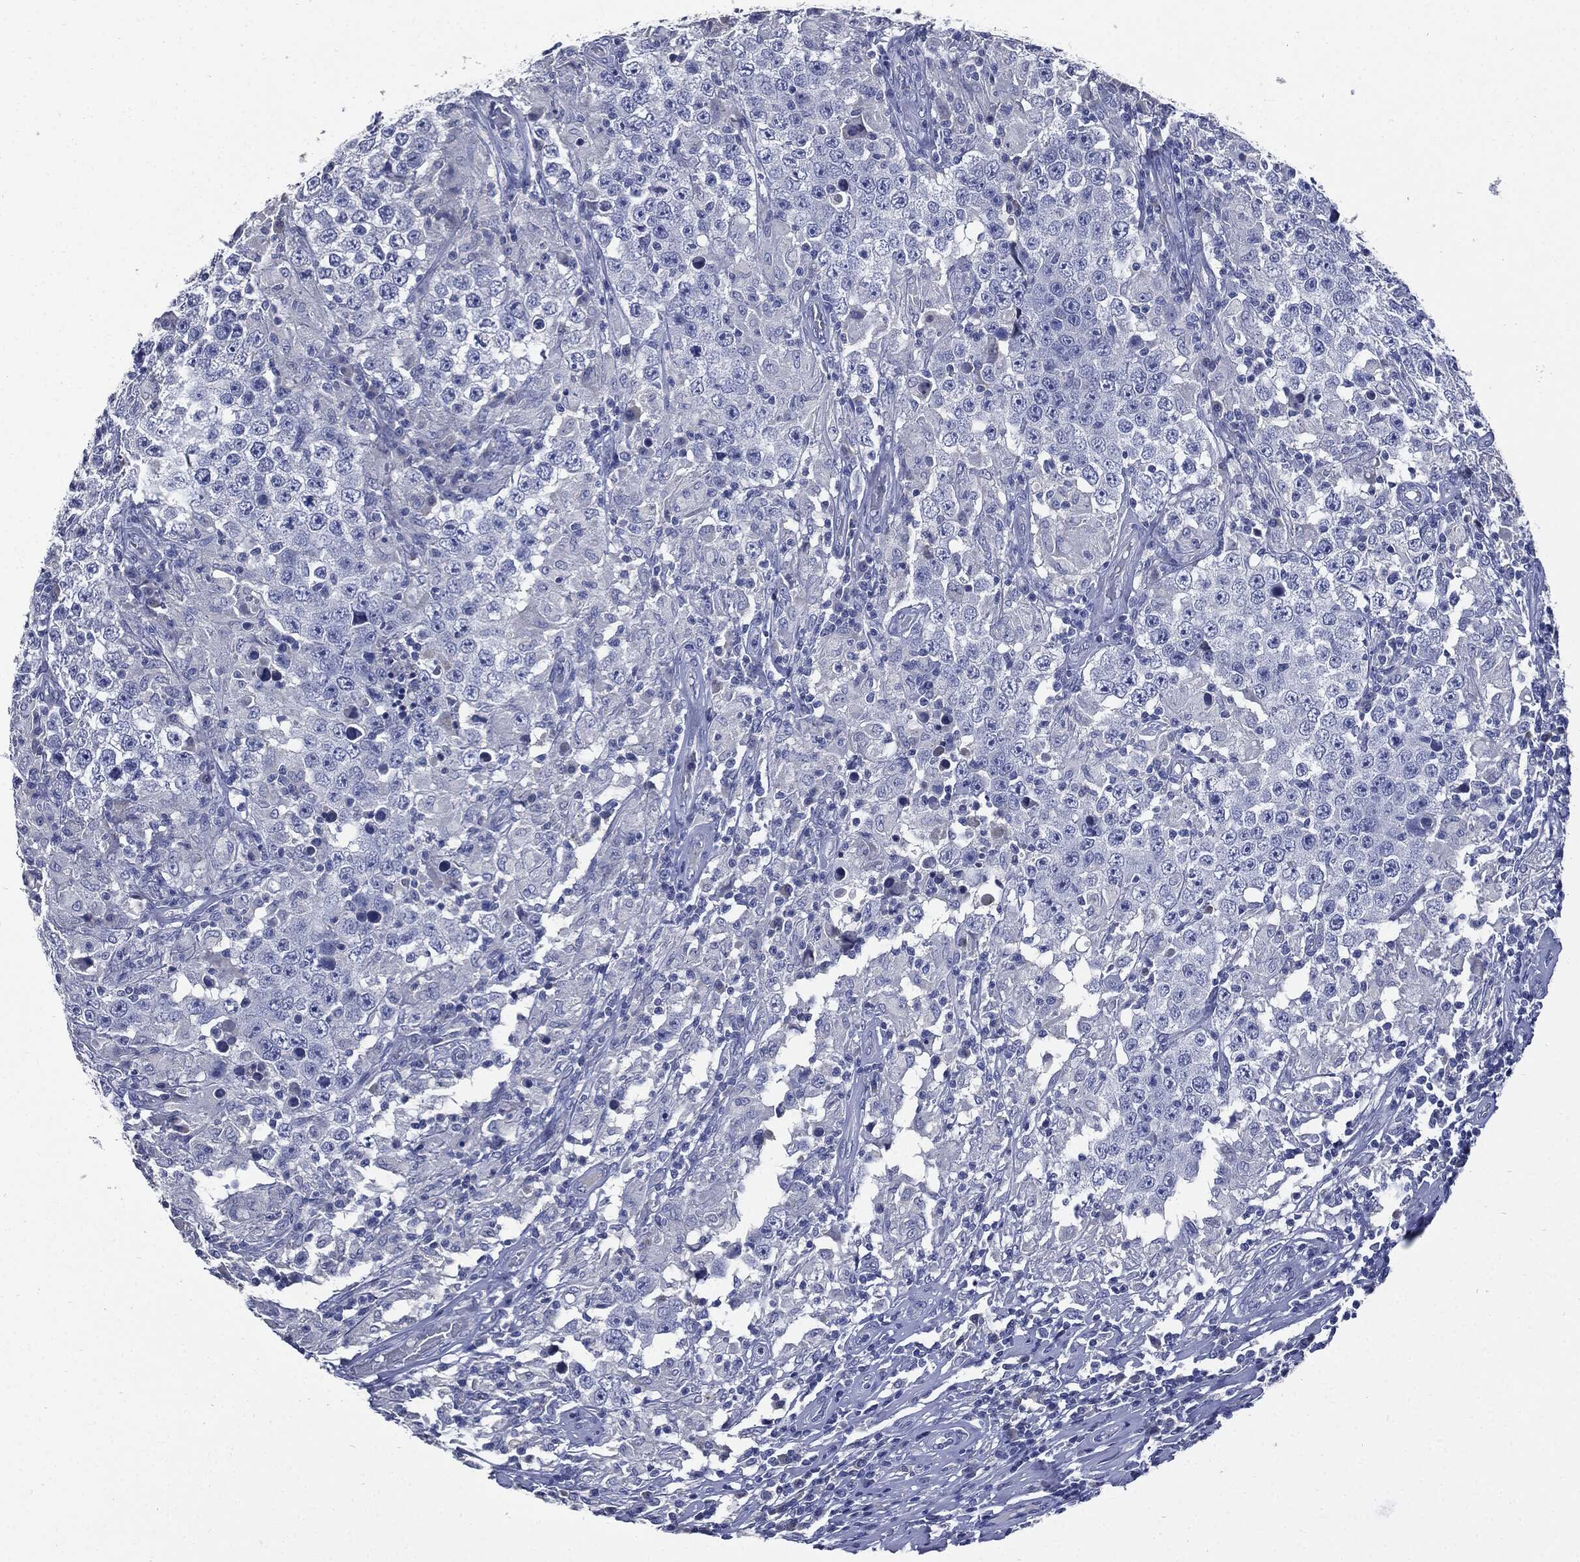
{"staining": {"intensity": "negative", "quantity": "none", "location": "none"}, "tissue": "testis cancer", "cell_type": "Tumor cells", "image_type": "cancer", "snomed": [{"axis": "morphology", "description": "Seminoma, NOS"}, {"axis": "morphology", "description": "Carcinoma, Embryonal, NOS"}, {"axis": "topography", "description": "Testis"}], "caption": "An image of testis cancer stained for a protein shows no brown staining in tumor cells.", "gene": "CPE", "patient": {"sex": "male", "age": 41}}